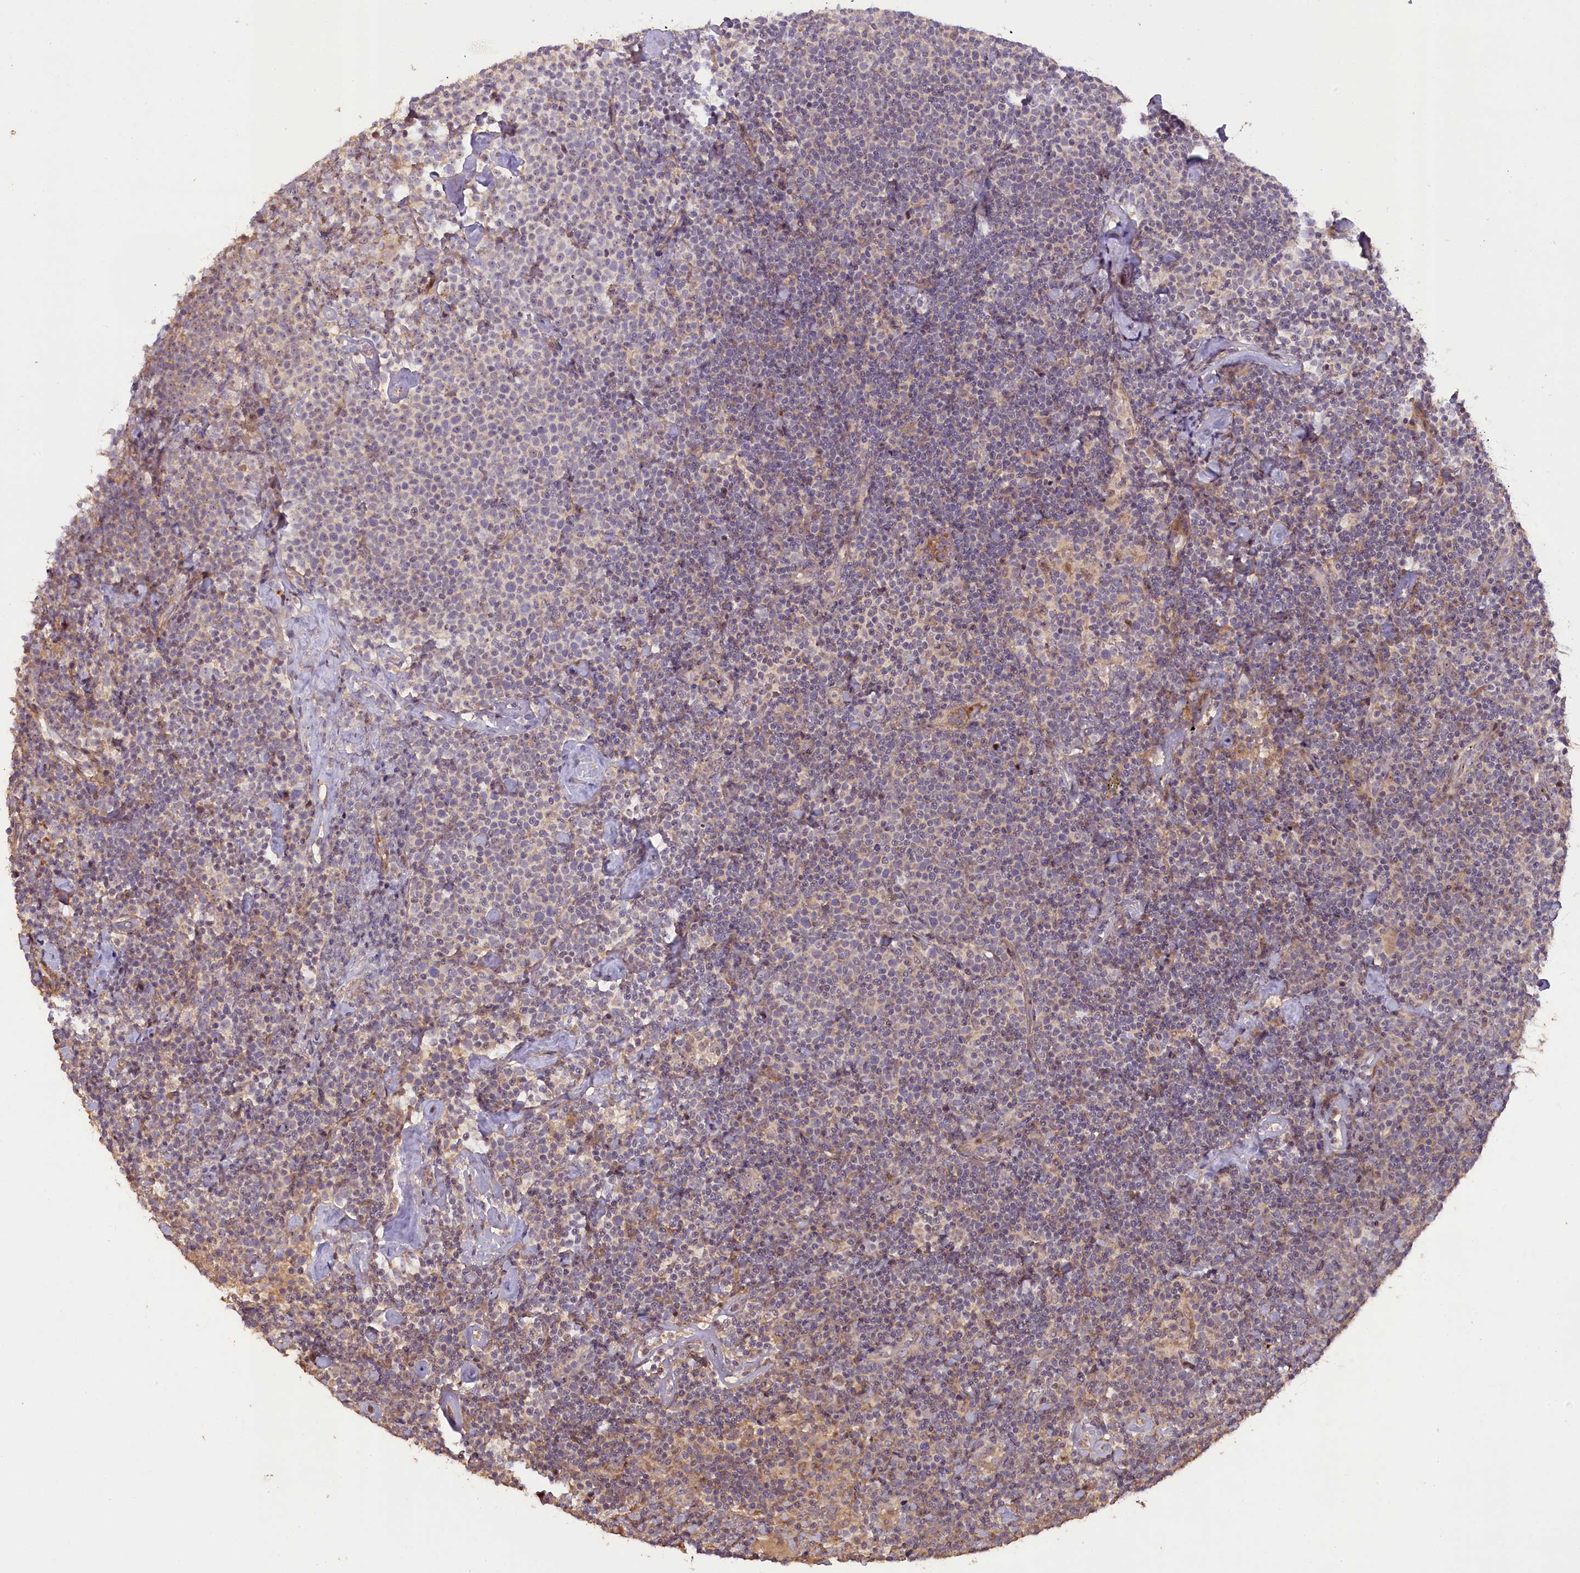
{"staining": {"intensity": "negative", "quantity": "none", "location": "none"}, "tissue": "lymphoma", "cell_type": "Tumor cells", "image_type": "cancer", "snomed": [{"axis": "morphology", "description": "Malignant lymphoma, non-Hodgkin's type, High grade"}, {"axis": "topography", "description": "Lymph node"}], "caption": "Lymphoma stained for a protein using IHC exhibits no expression tumor cells.", "gene": "FUZ", "patient": {"sex": "male", "age": 61}}